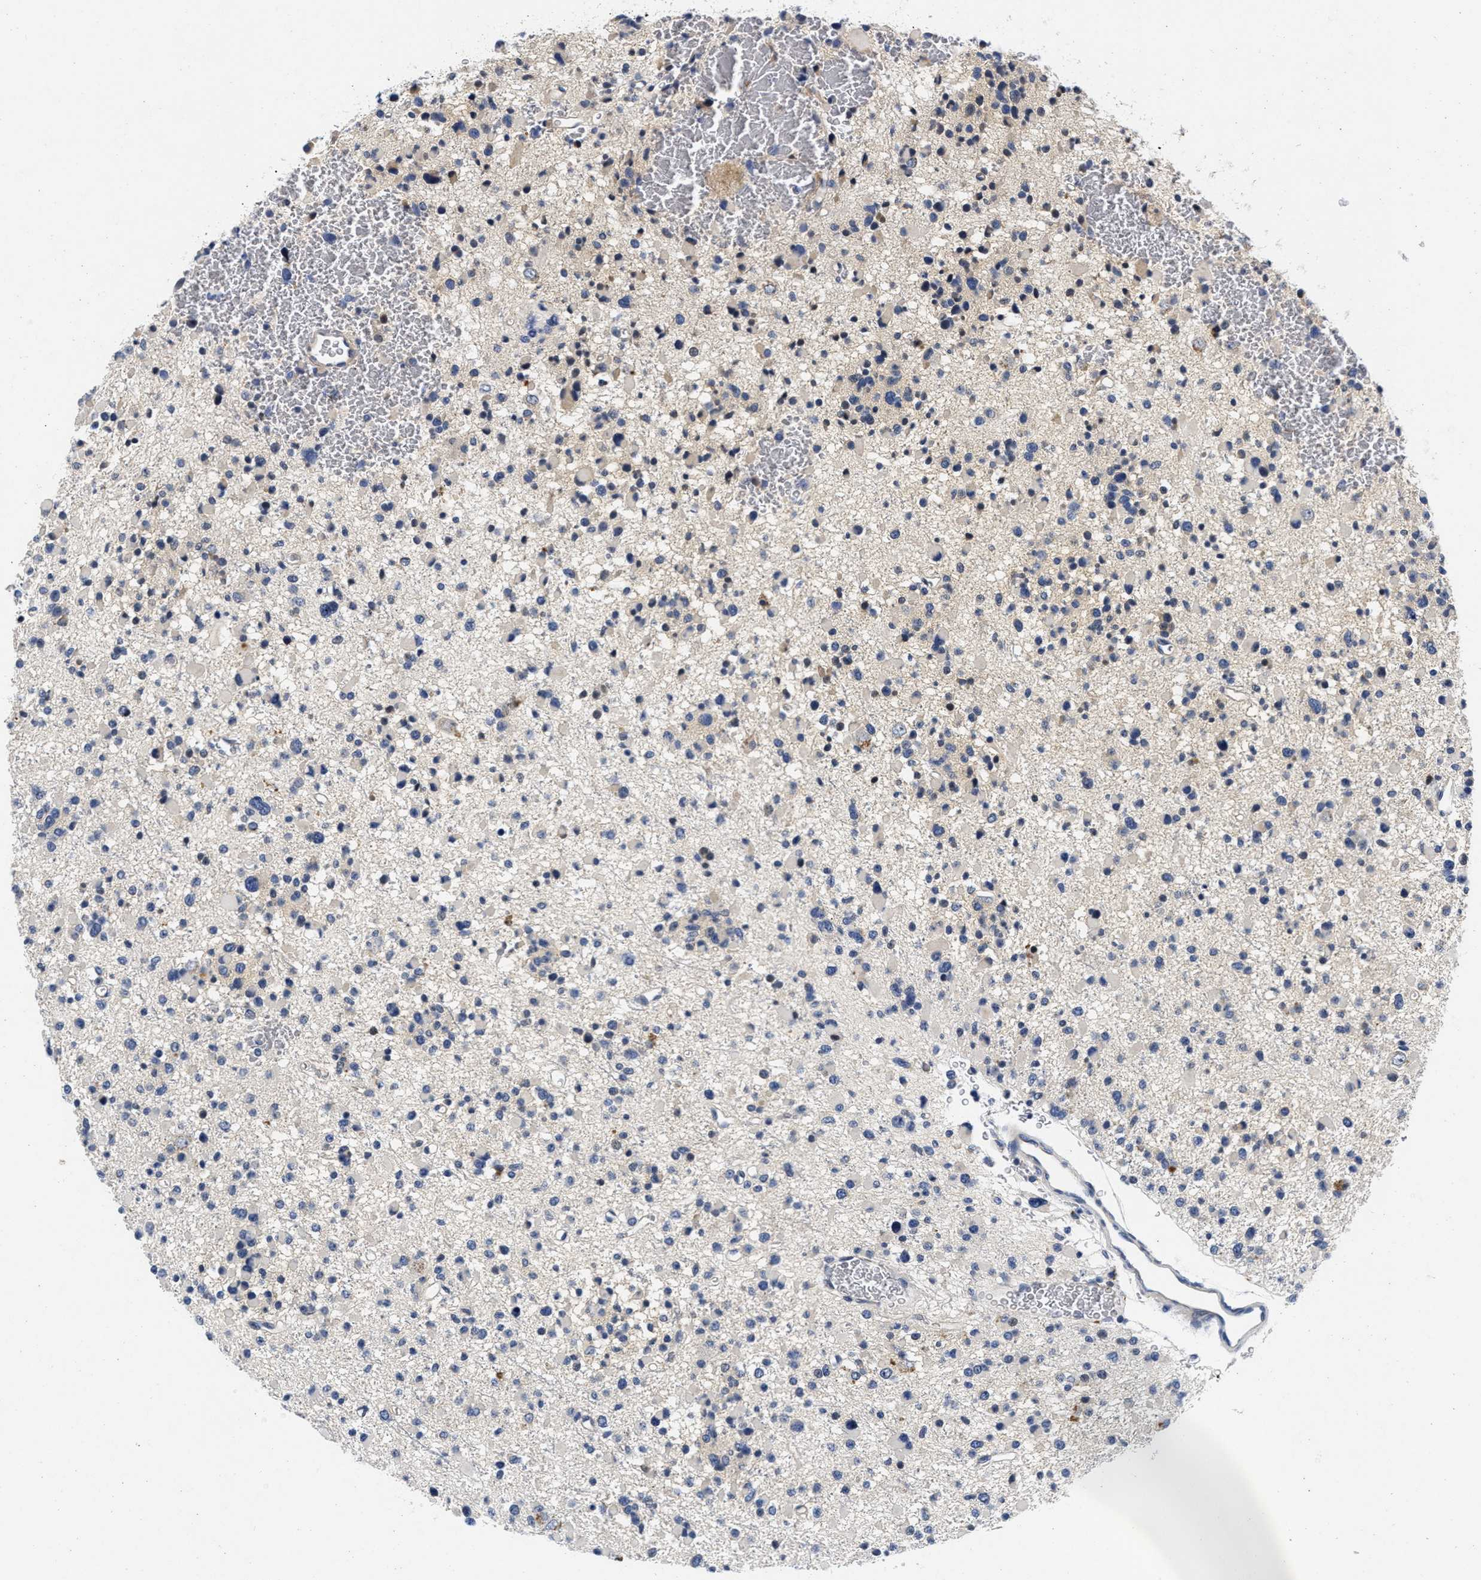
{"staining": {"intensity": "negative", "quantity": "none", "location": "none"}, "tissue": "glioma", "cell_type": "Tumor cells", "image_type": "cancer", "snomed": [{"axis": "morphology", "description": "Glioma, malignant, Low grade"}, {"axis": "topography", "description": "Brain"}], "caption": "Malignant glioma (low-grade) was stained to show a protein in brown. There is no significant staining in tumor cells.", "gene": "LAD1", "patient": {"sex": "female", "age": 22}}